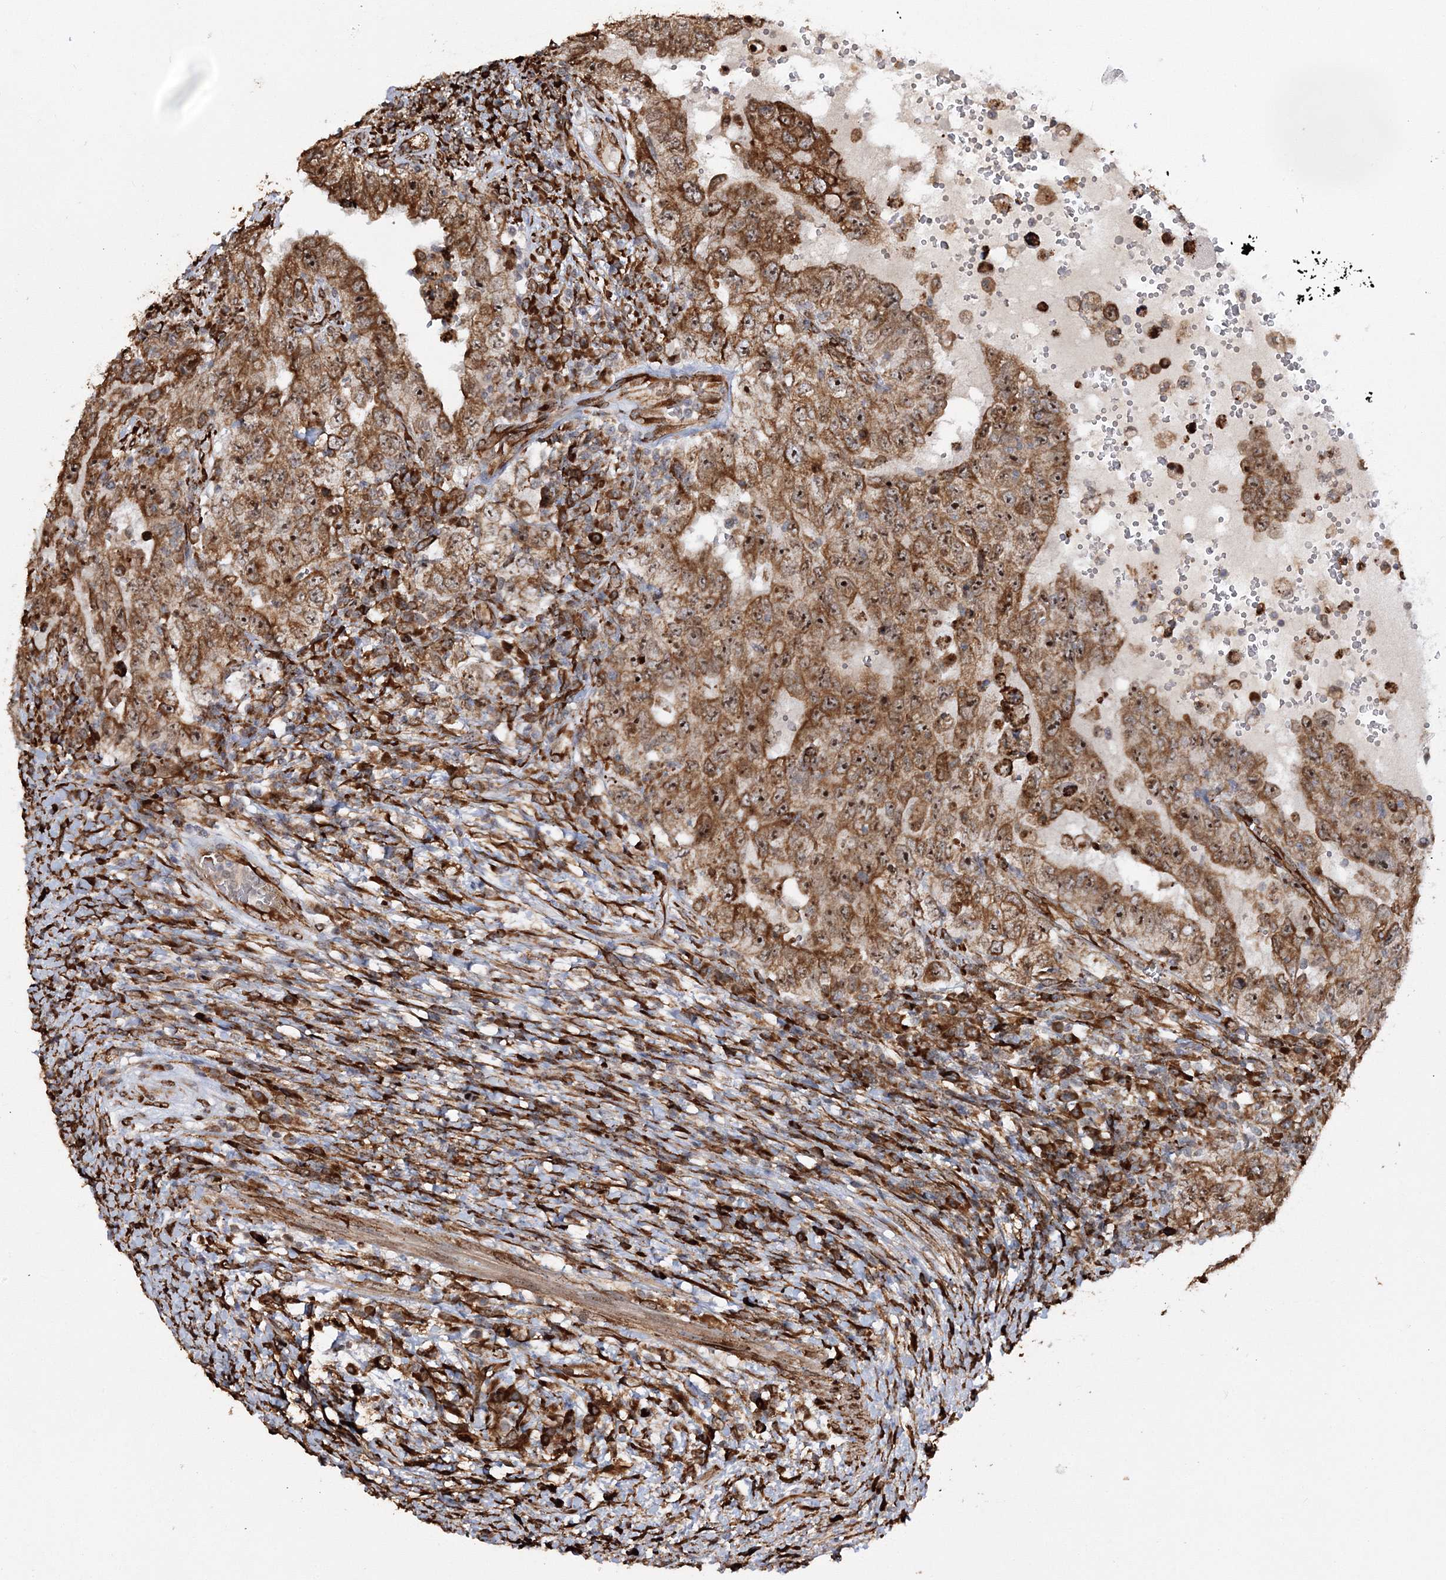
{"staining": {"intensity": "moderate", "quantity": ">75%", "location": "cytoplasmic/membranous,nuclear"}, "tissue": "testis cancer", "cell_type": "Tumor cells", "image_type": "cancer", "snomed": [{"axis": "morphology", "description": "Carcinoma, Embryonal, NOS"}, {"axis": "topography", "description": "Testis"}], "caption": "An image showing moderate cytoplasmic/membranous and nuclear staining in approximately >75% of tumor cells in embryonal carcinoma (testis), as visualized by brown immunohistochemical staining.", "gene": "SCRN3", "patient": {"sex": "male", "age": 26}}